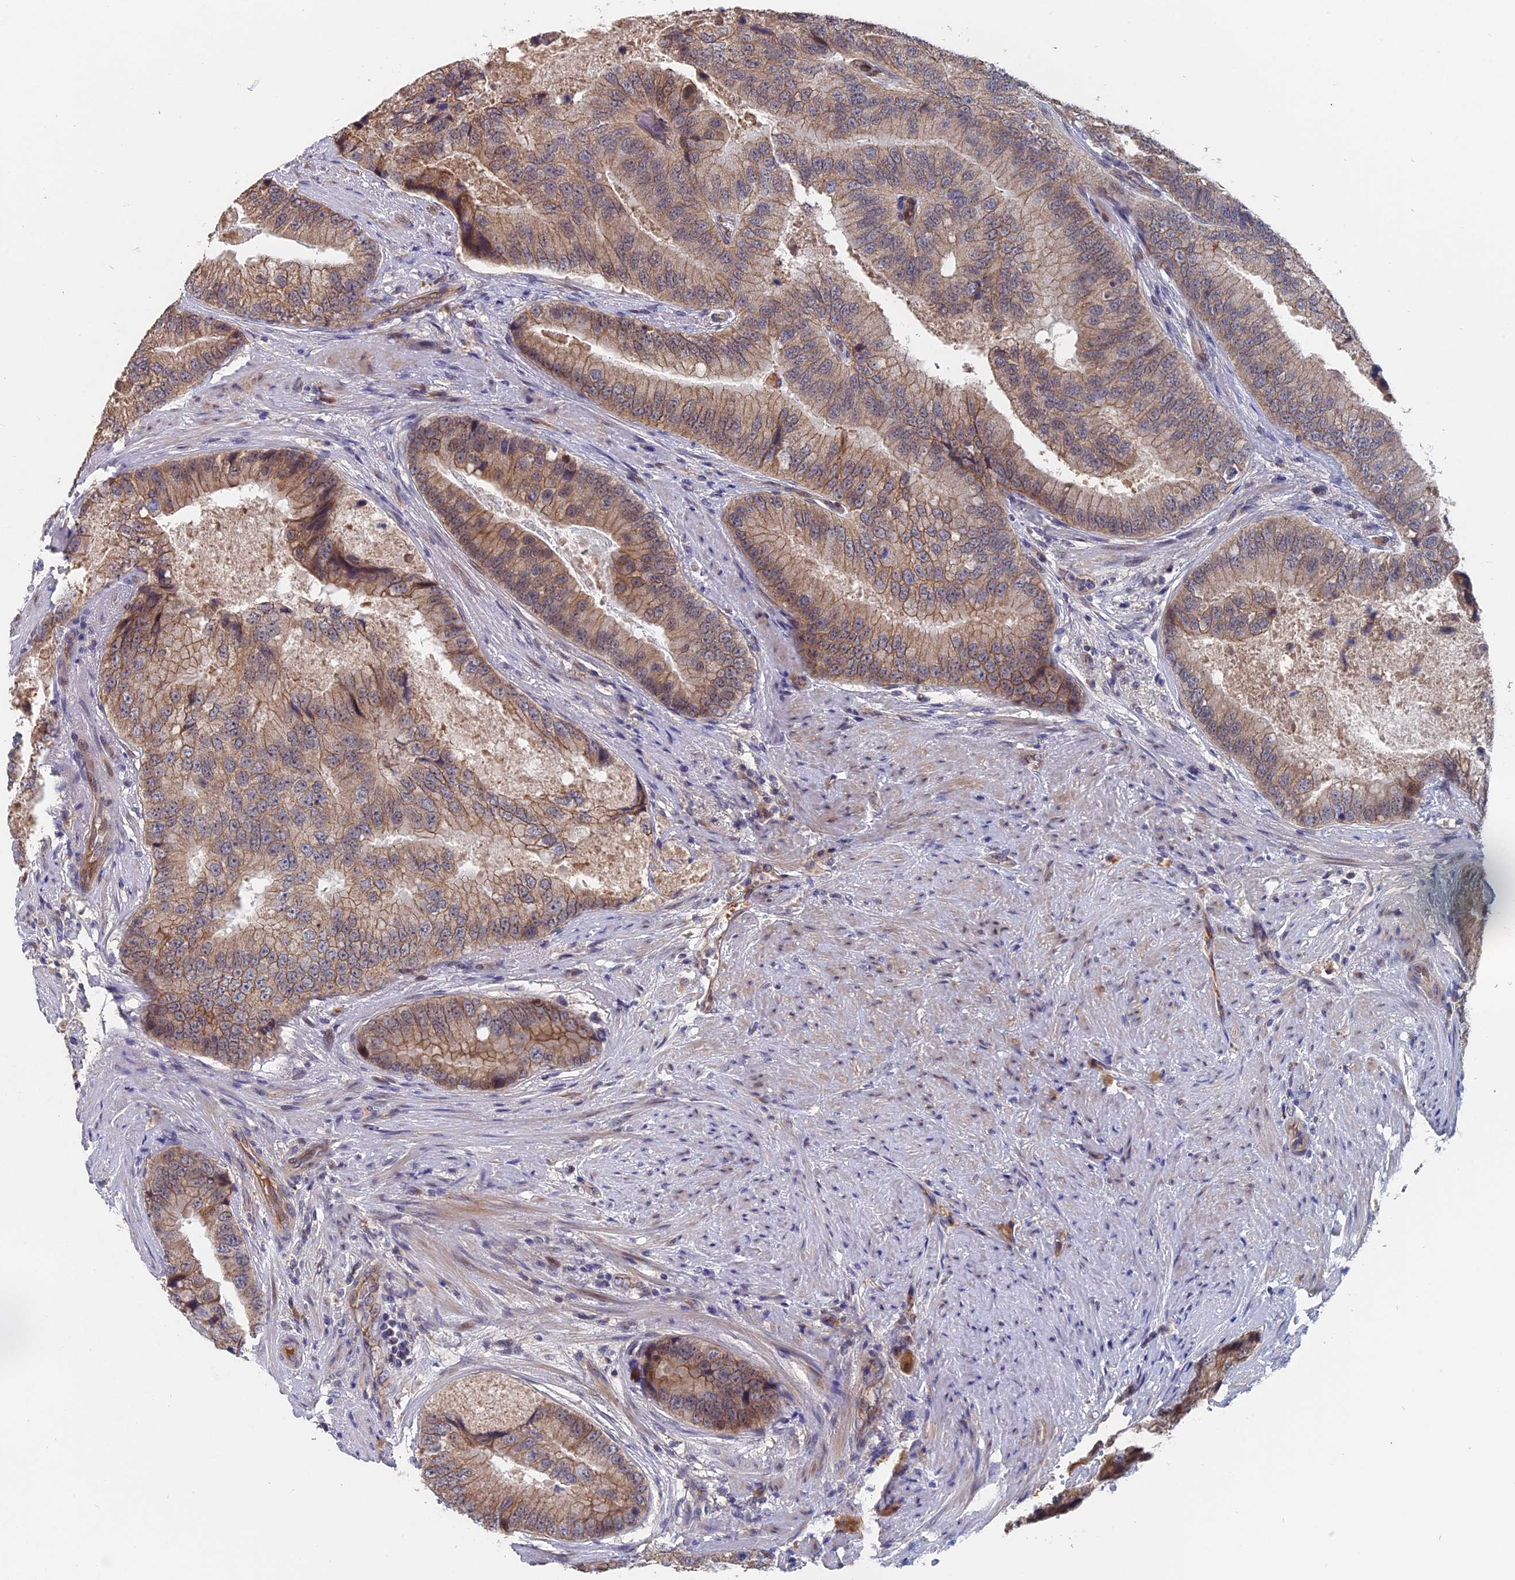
{"staining": {"intensity": "moderate", "quantity": "25%-75%", "location": "cytoplasmic/membranous"}, "tissue": "prostate cancer", "cell_type": "Tumor cells", "image_type": "cancer", "snomed": [{"axis": "morphology", "description": "Adenocarcinoma, High grade"}, {"axis": "topography", "description": "Prostate"}], "caption": "A photomicrograph of prostate cancer (adenocarcinoma (high-grade)) stained for a protein demonstrates moderate cytoplasmic/membranous brown staining in tumor cells.", "gene": "SLC33A1", "patient": {"sex": "male", "age": 70}}